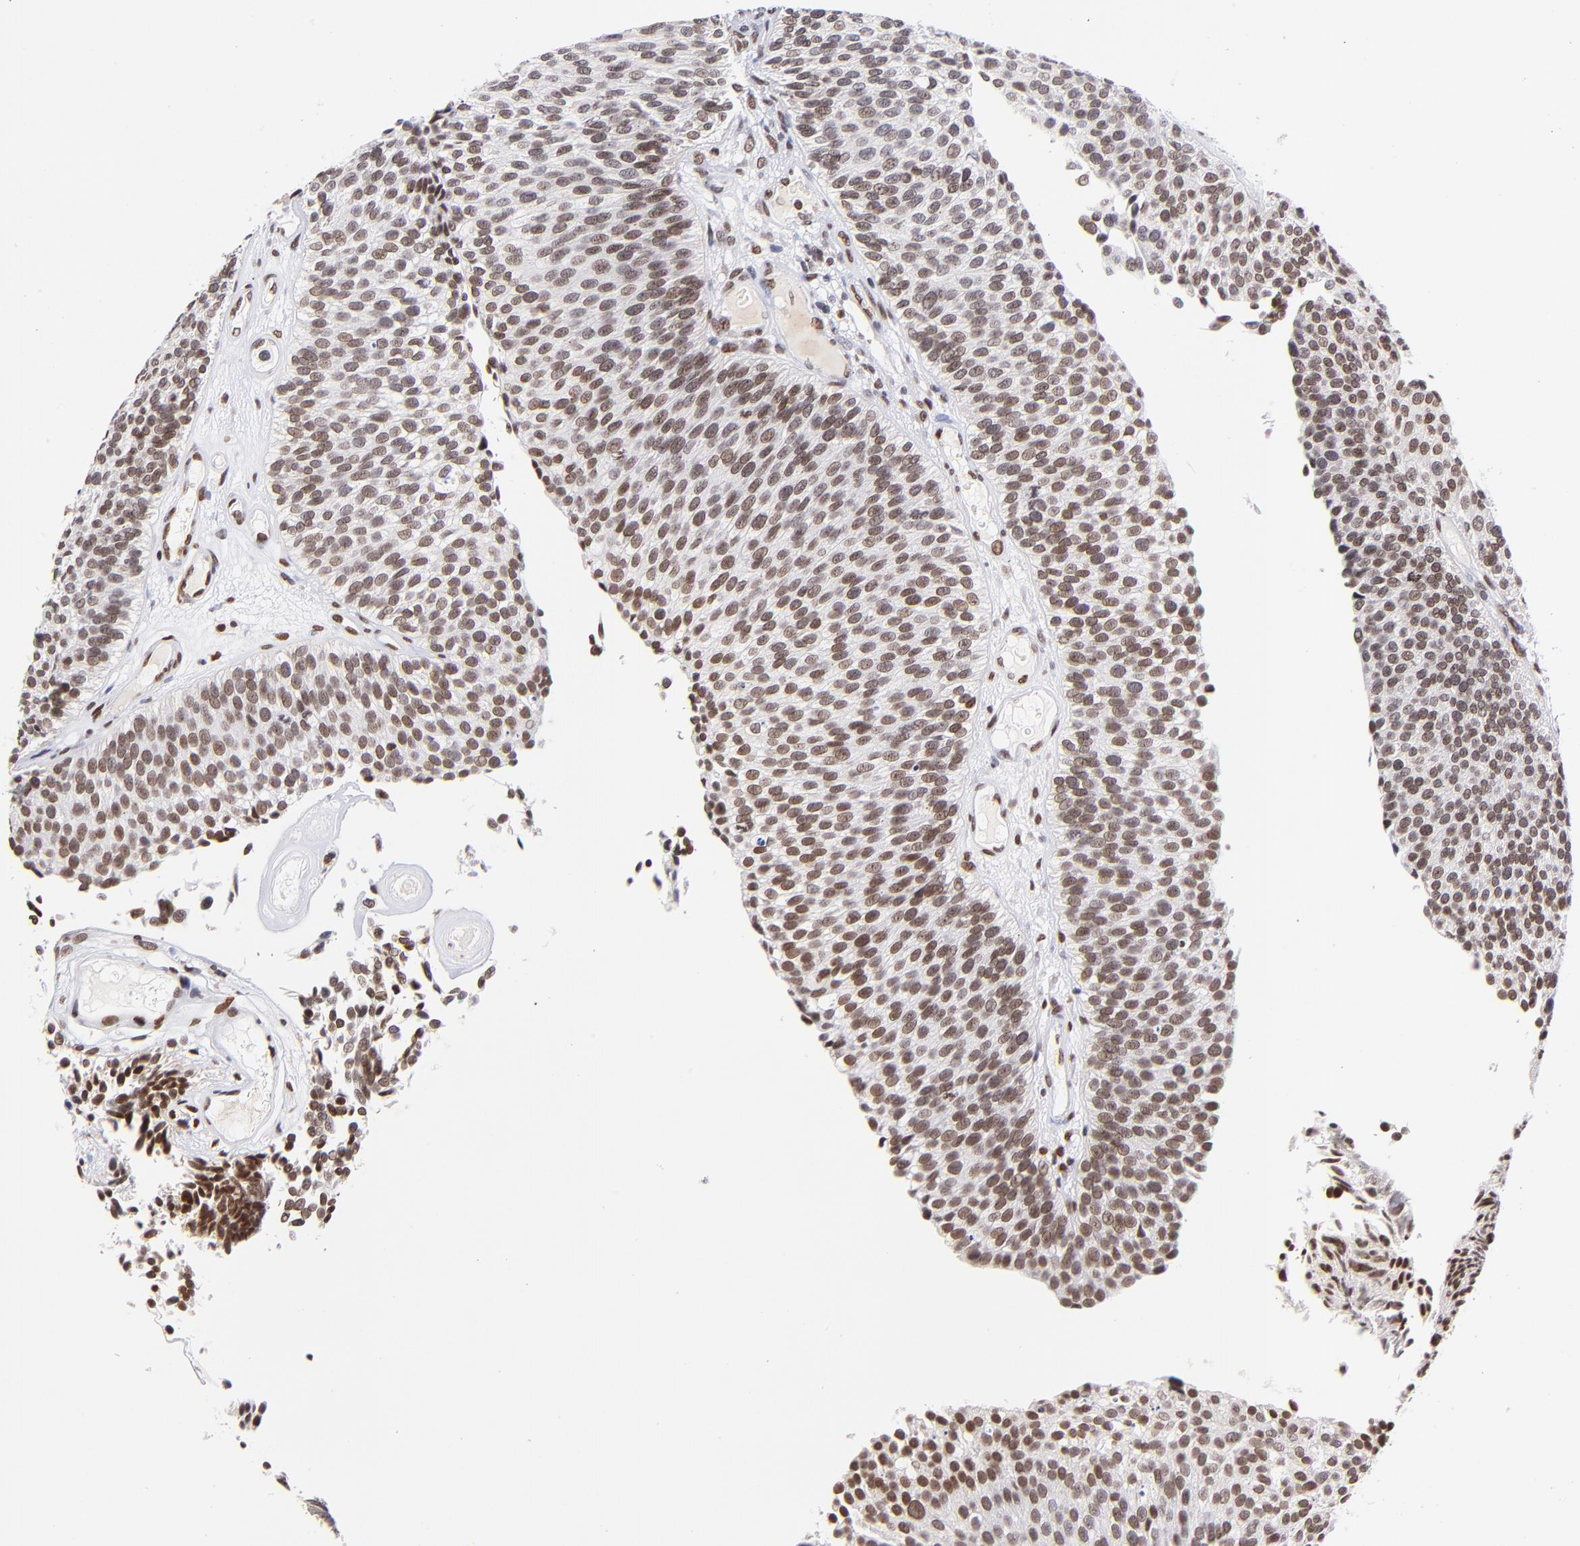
{"staining": {"intensity": "moderate", "quantity": ">75%", "location": "nuclear"}, "tissue": "urothelial cancer", "cell_type": "Tumor cells", "image_type": "cancer", "snomed": [{"axis": "morphology", "description": "Urothelial carcinoma, Low grade"}, {"axis": "topography", "description": "Urinary bladder"}], "caption": "The image reveals staining of urothelial cancer, revealing moderate nuclear protein positivity (brown color) within tumor cells.", "gene": "MIDEAS", "patient": {"sex": "male", "age": 84}}